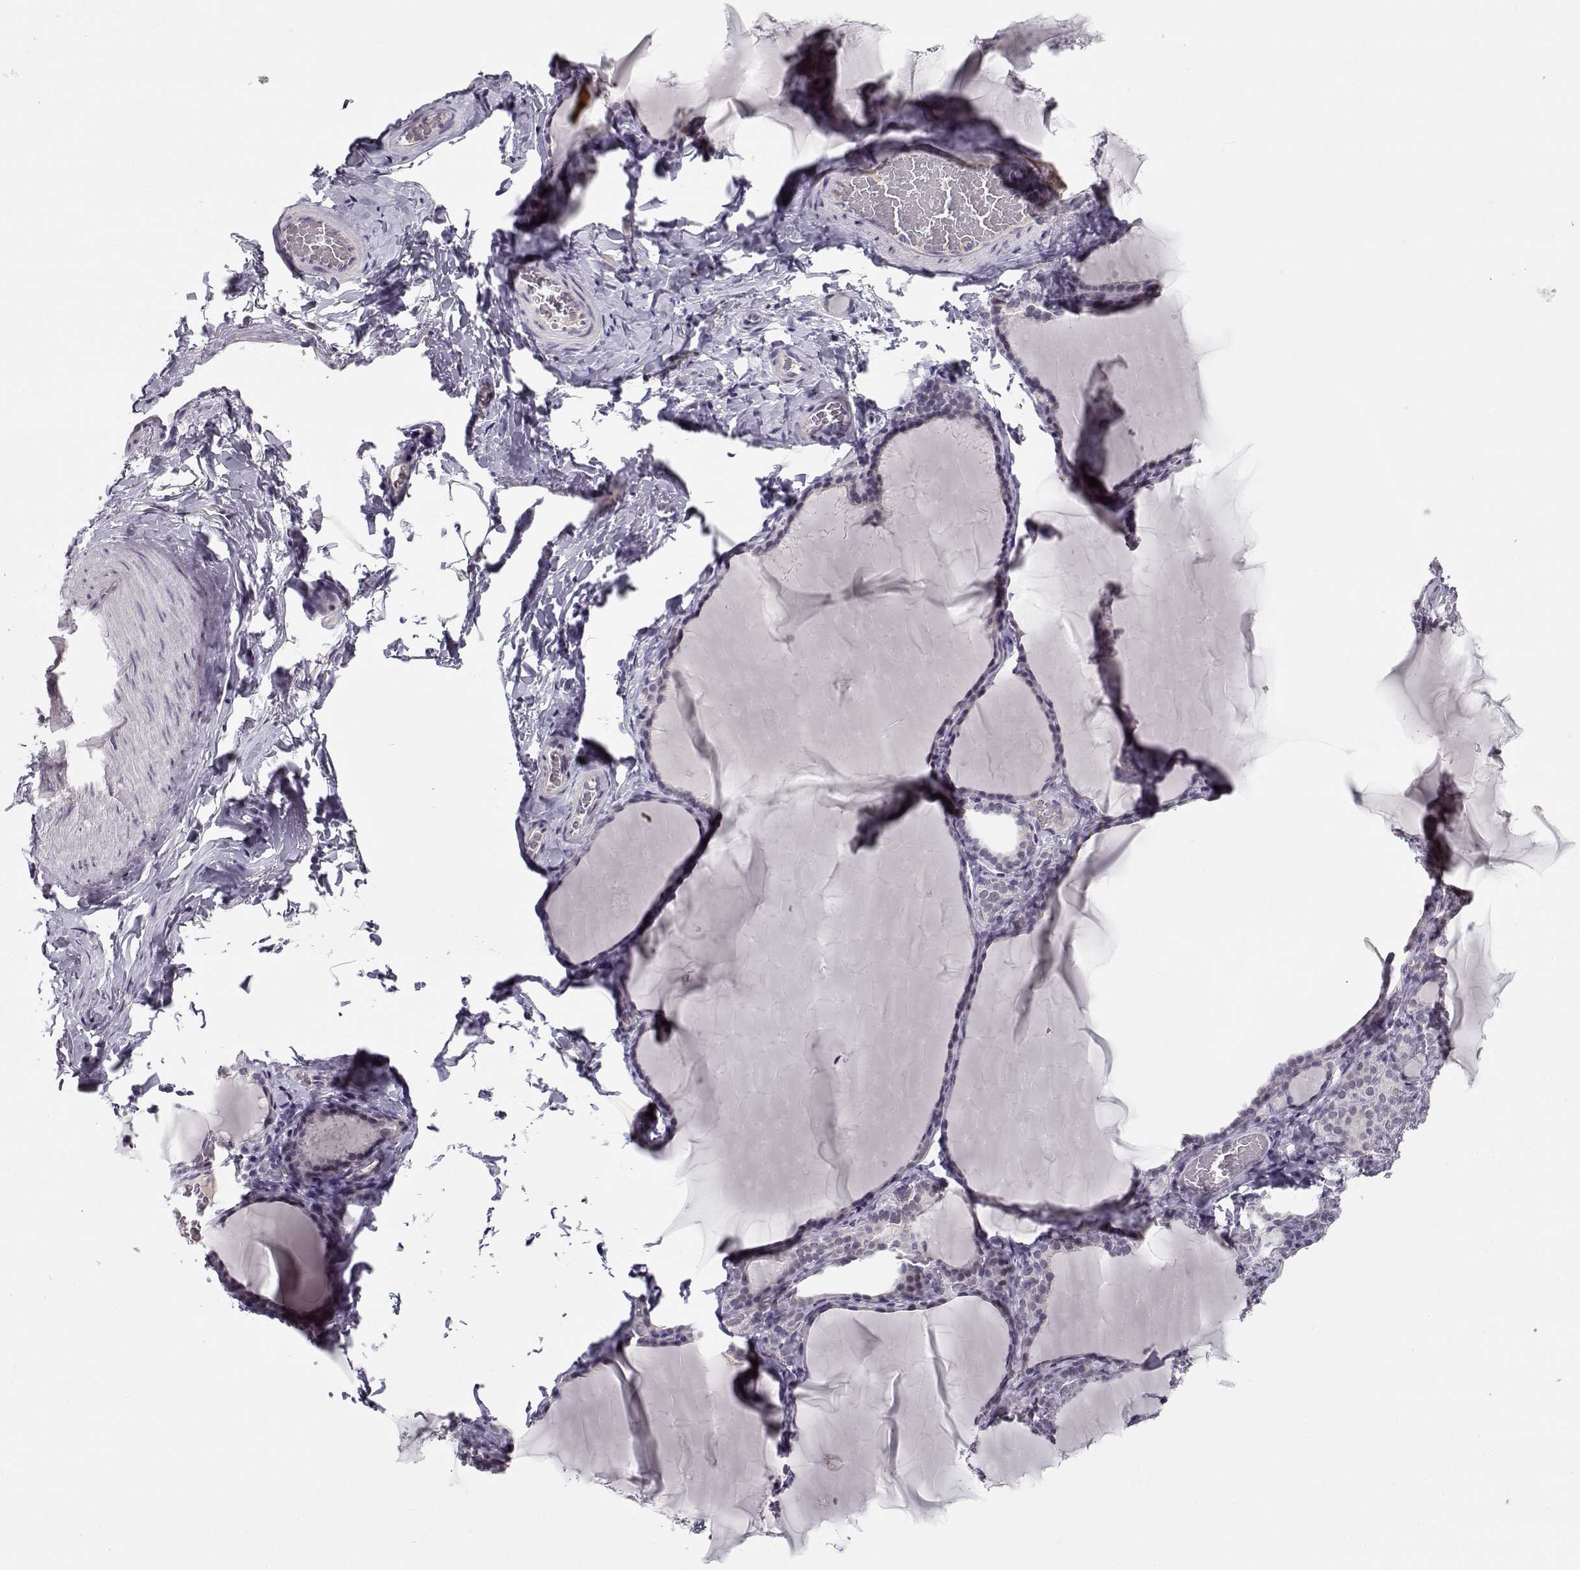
{"staining": {"intensity": "negative", "quantity": "none", "location": "none"}, "tissue": "thyroid gland", "cell_type": "Glandular cells", "image_type": "normal", "snomed": [{"axis": "morphology", "description": "Normal tissue, NOS"}, {"axis": "morphology", "description": "Hyperplasia, NOS"}, {"axis": "topography", "description": "Thyroid gland"}], "caption": "The IHC micrograph has no significant positivity in glandular cells of thyroid gland.", "gene": "C16orf86", "patient": {"sex": "female", "age": 27}}